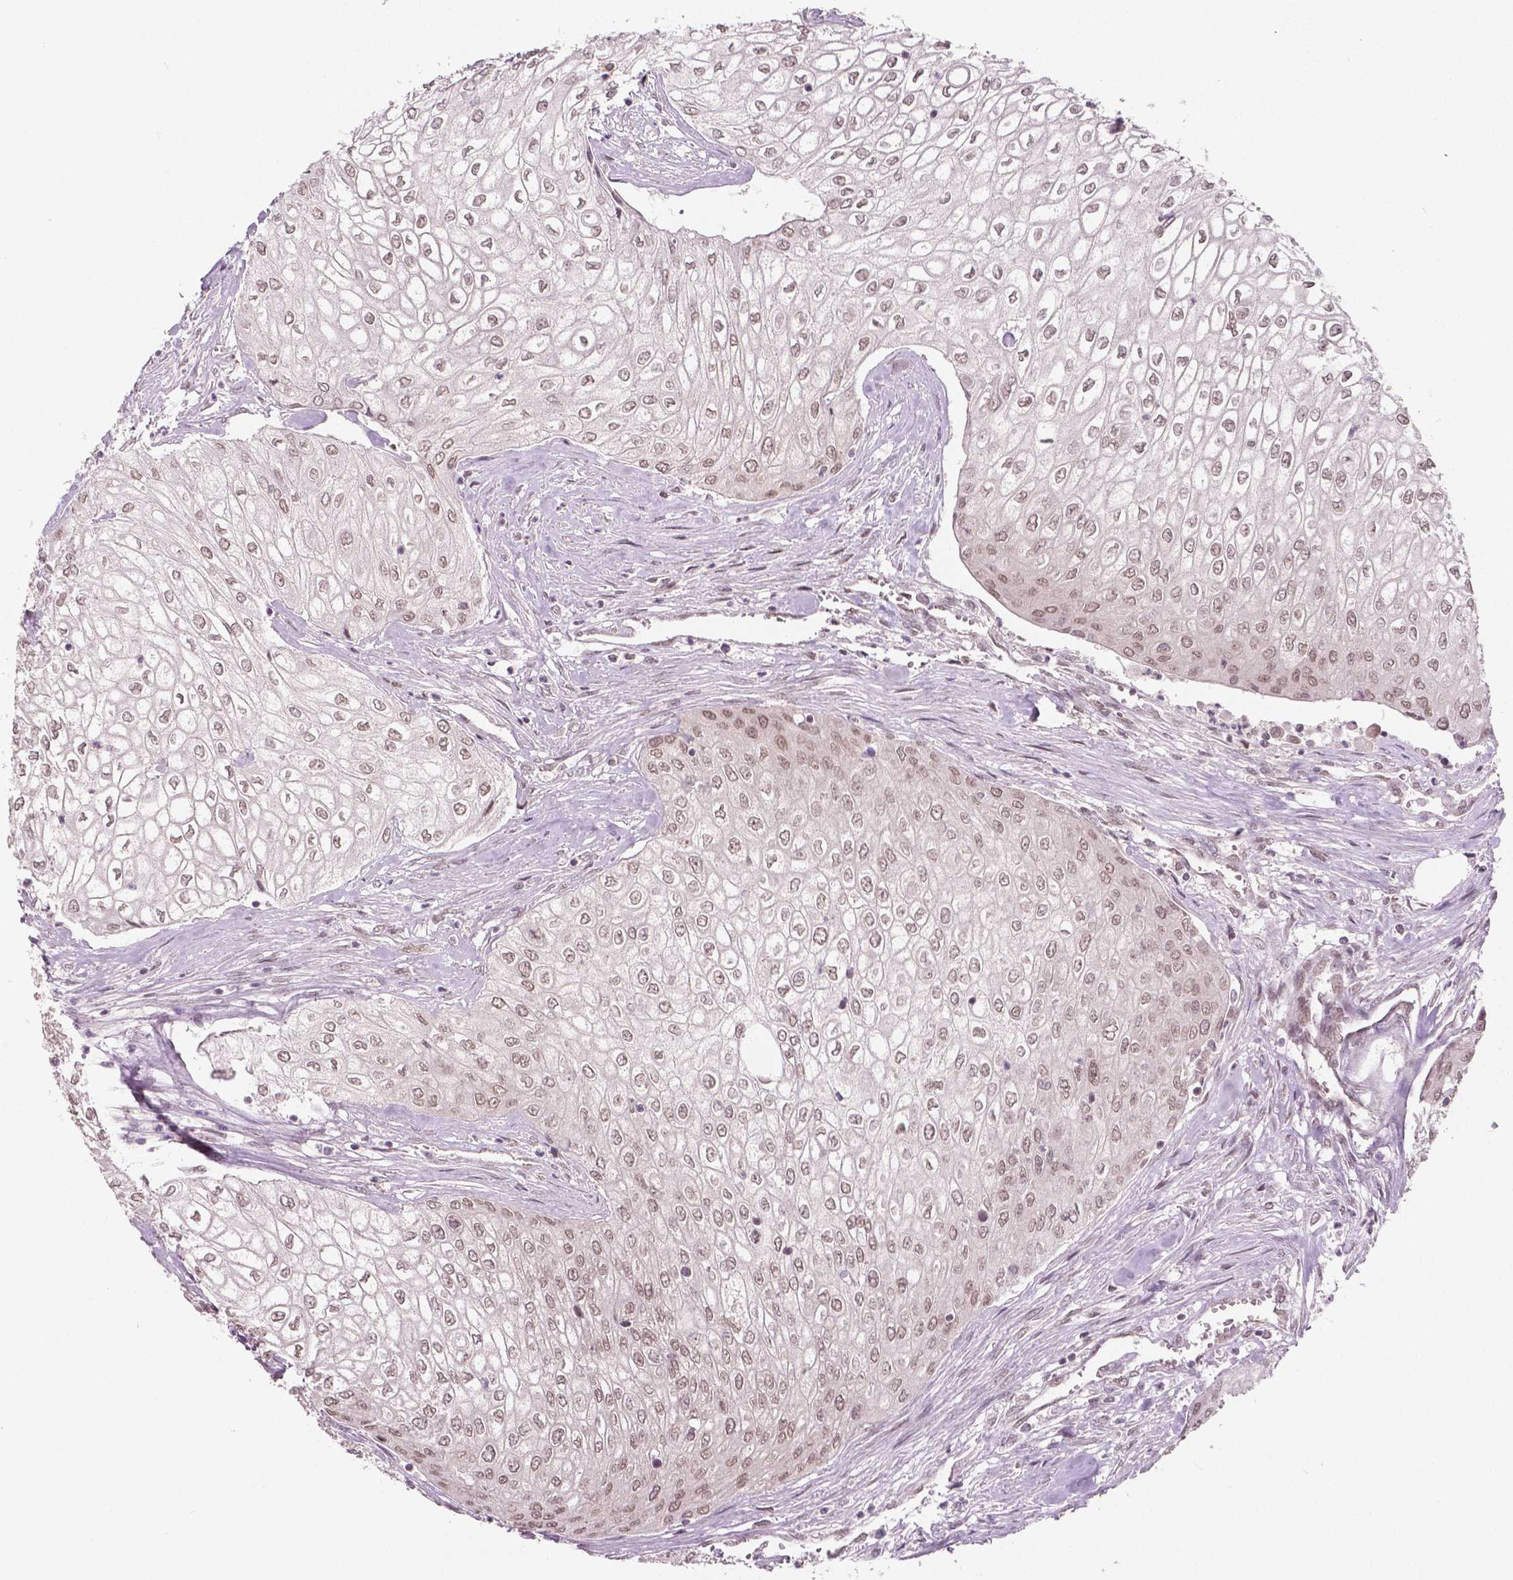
{"staining": {"intensity": "negative", "quantity": "none", "location": "none"}, "tissue": "urothelial cancer", "cell_type": "Tumor cells", "image_type": "cancer", "snomed": [{"axis": "morphology", "description": "Urothelial carcinoma, High grade"}, {"axis": "topography", "description": "Urinary bladder"}], "caption": "Immunohistochemical staining of human urothelial carcinoma (high-grade) reveals no significant expression in tumor cells.", "gene": "HMBOX1", "patient": {"sex": "male", "age": 62}}